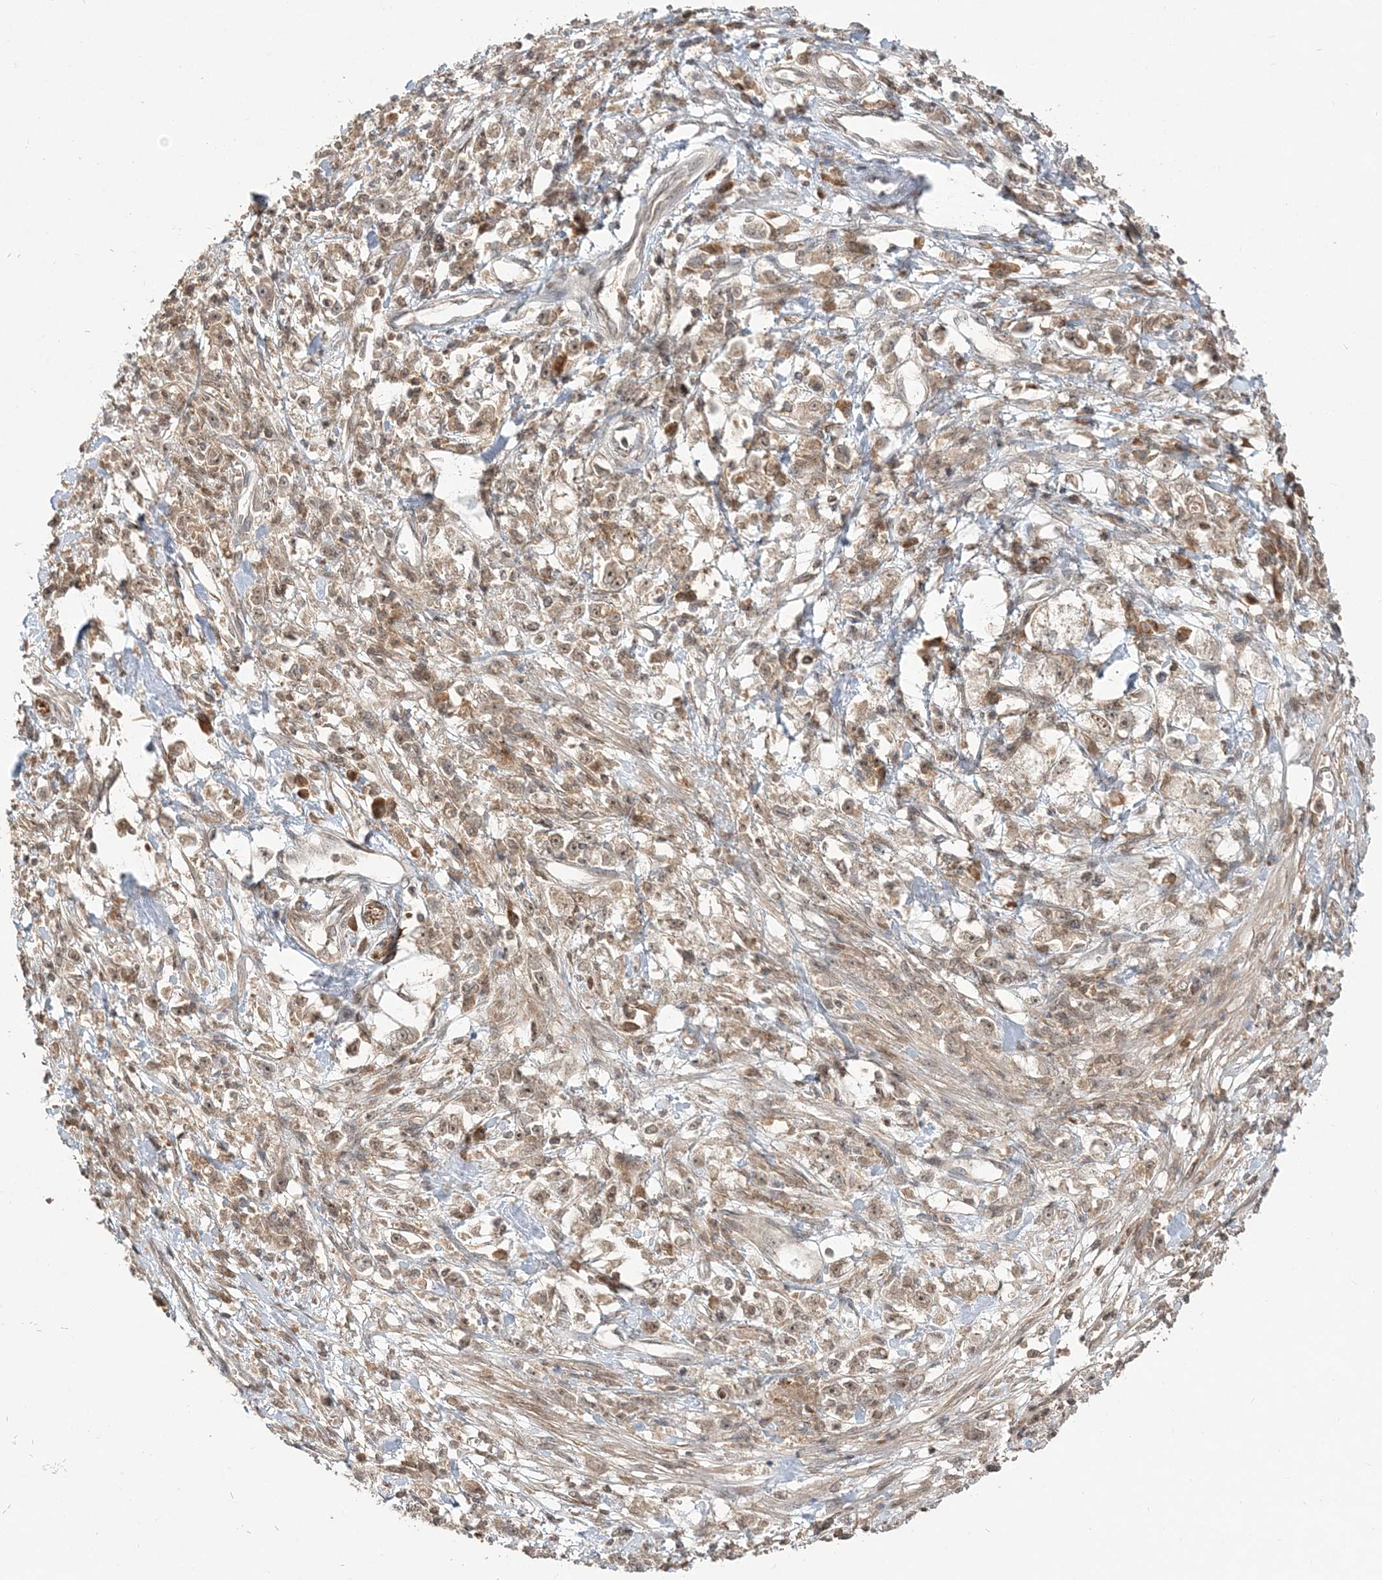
{"staining": {"intensity": "weak", "quantity": ">75%", "location": "cytoplasmic/membranous"}, "tissue": "stomach cancer", "cell_type": "Tumor cells", "image_type": "cancer", "snomed": [{"axis": "morphology", "description": "Adenocarcinoma, NOS"}, {"axis": "topography", "description": "Stomach"}], "caption": "Immunohistochemical staining of stomach cancer (adenocarcinoma) demonstrates low levels of weak cytoplasmic/membranous positivity in about >75% of tumor cells.", "gene": "CAB39", "patient": {"sex": "female", "age": 59}}